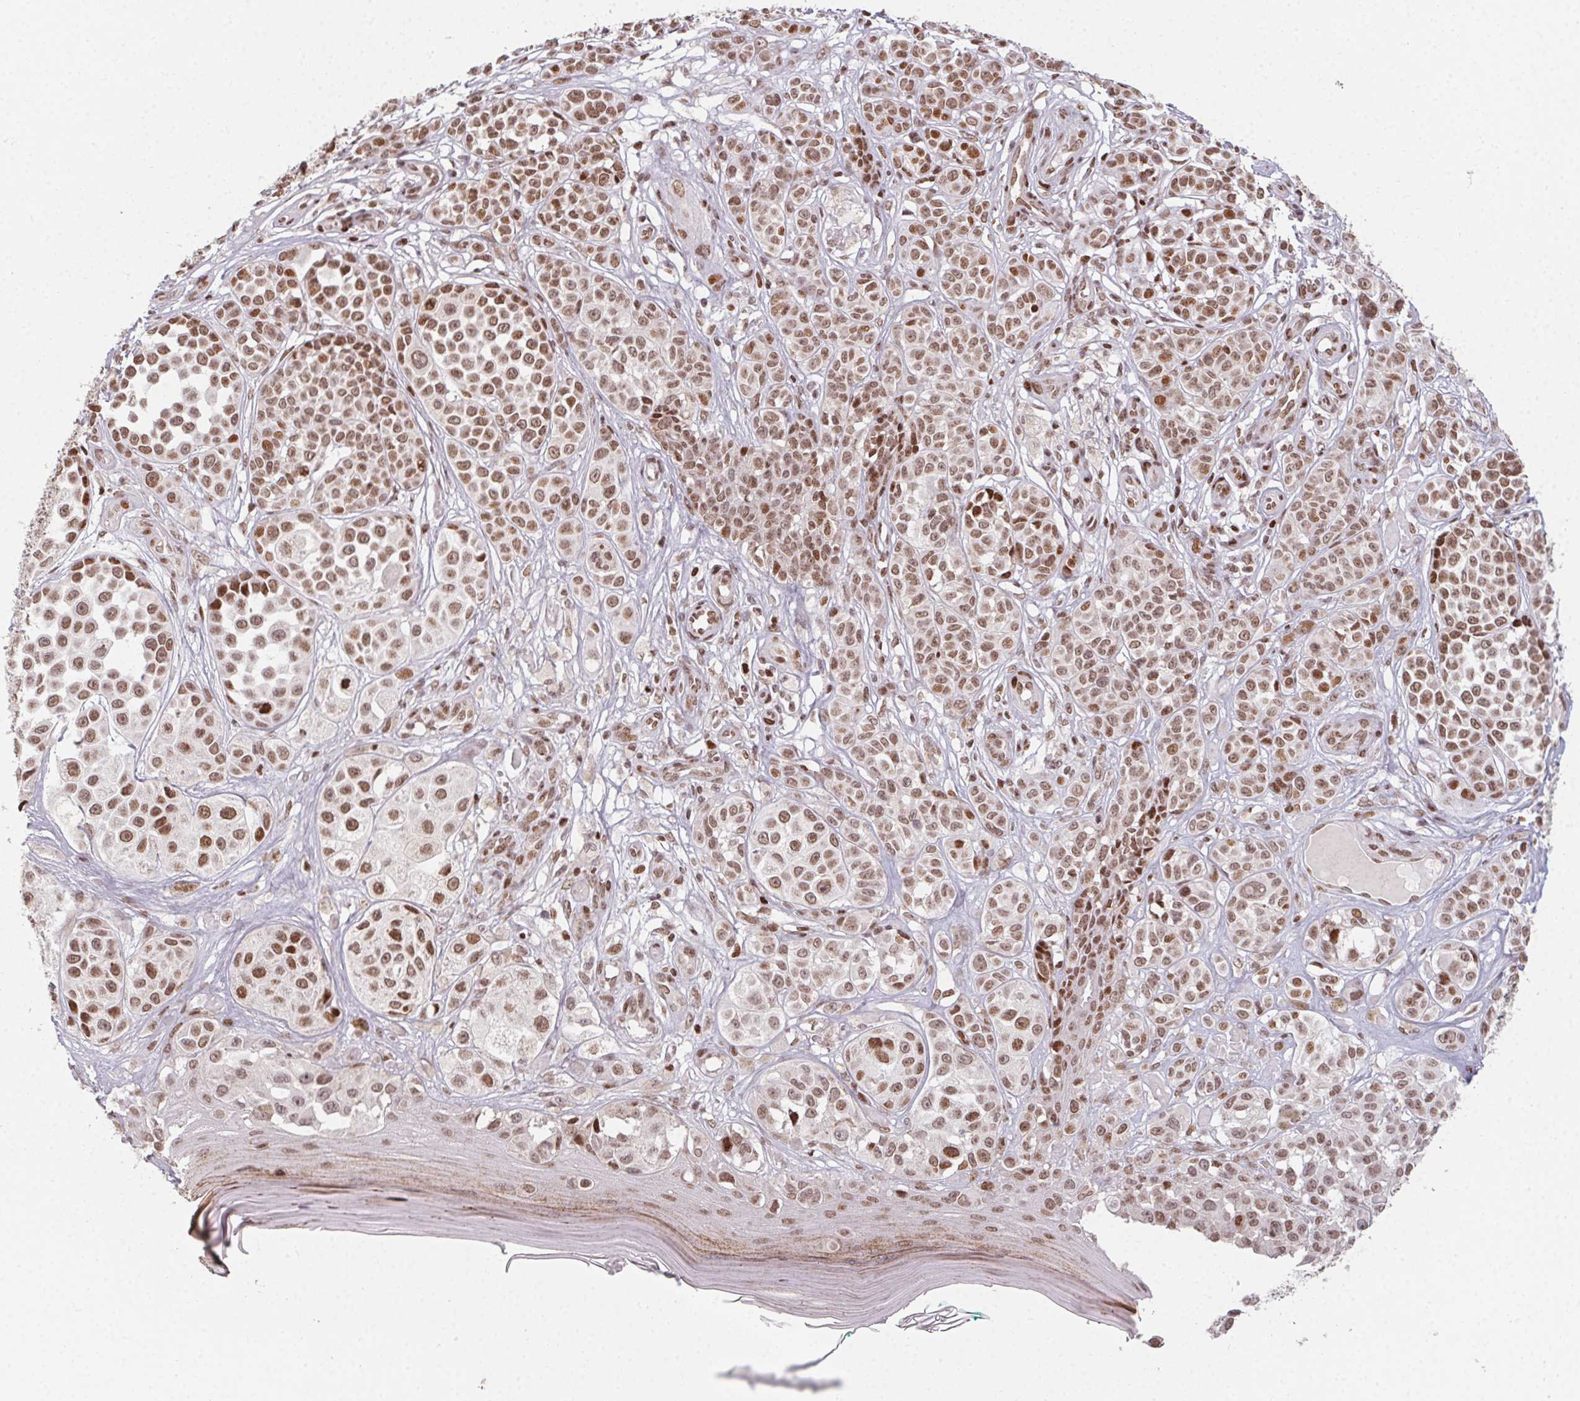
{"staining": {"intensity": "moderate", "quantity": ">75%", "location": "nuclear"}, "tissue": "melanoma", "cell_type": "Tumor cells", "image_type": "cancer", "snomed": [{"axis": "morphology", "description": "Malignant melanoma, NOS"}, {"axis": "topography", "description": "Skin"}], "caption": "High-power microscopy captured an immunohistochemistry micrograph of melanoma, revealing moderate nuclear expression in approximately >75% of tumor cells.", "gene": "KMT2A", "patient": {"sex": "female", "age": 90}}